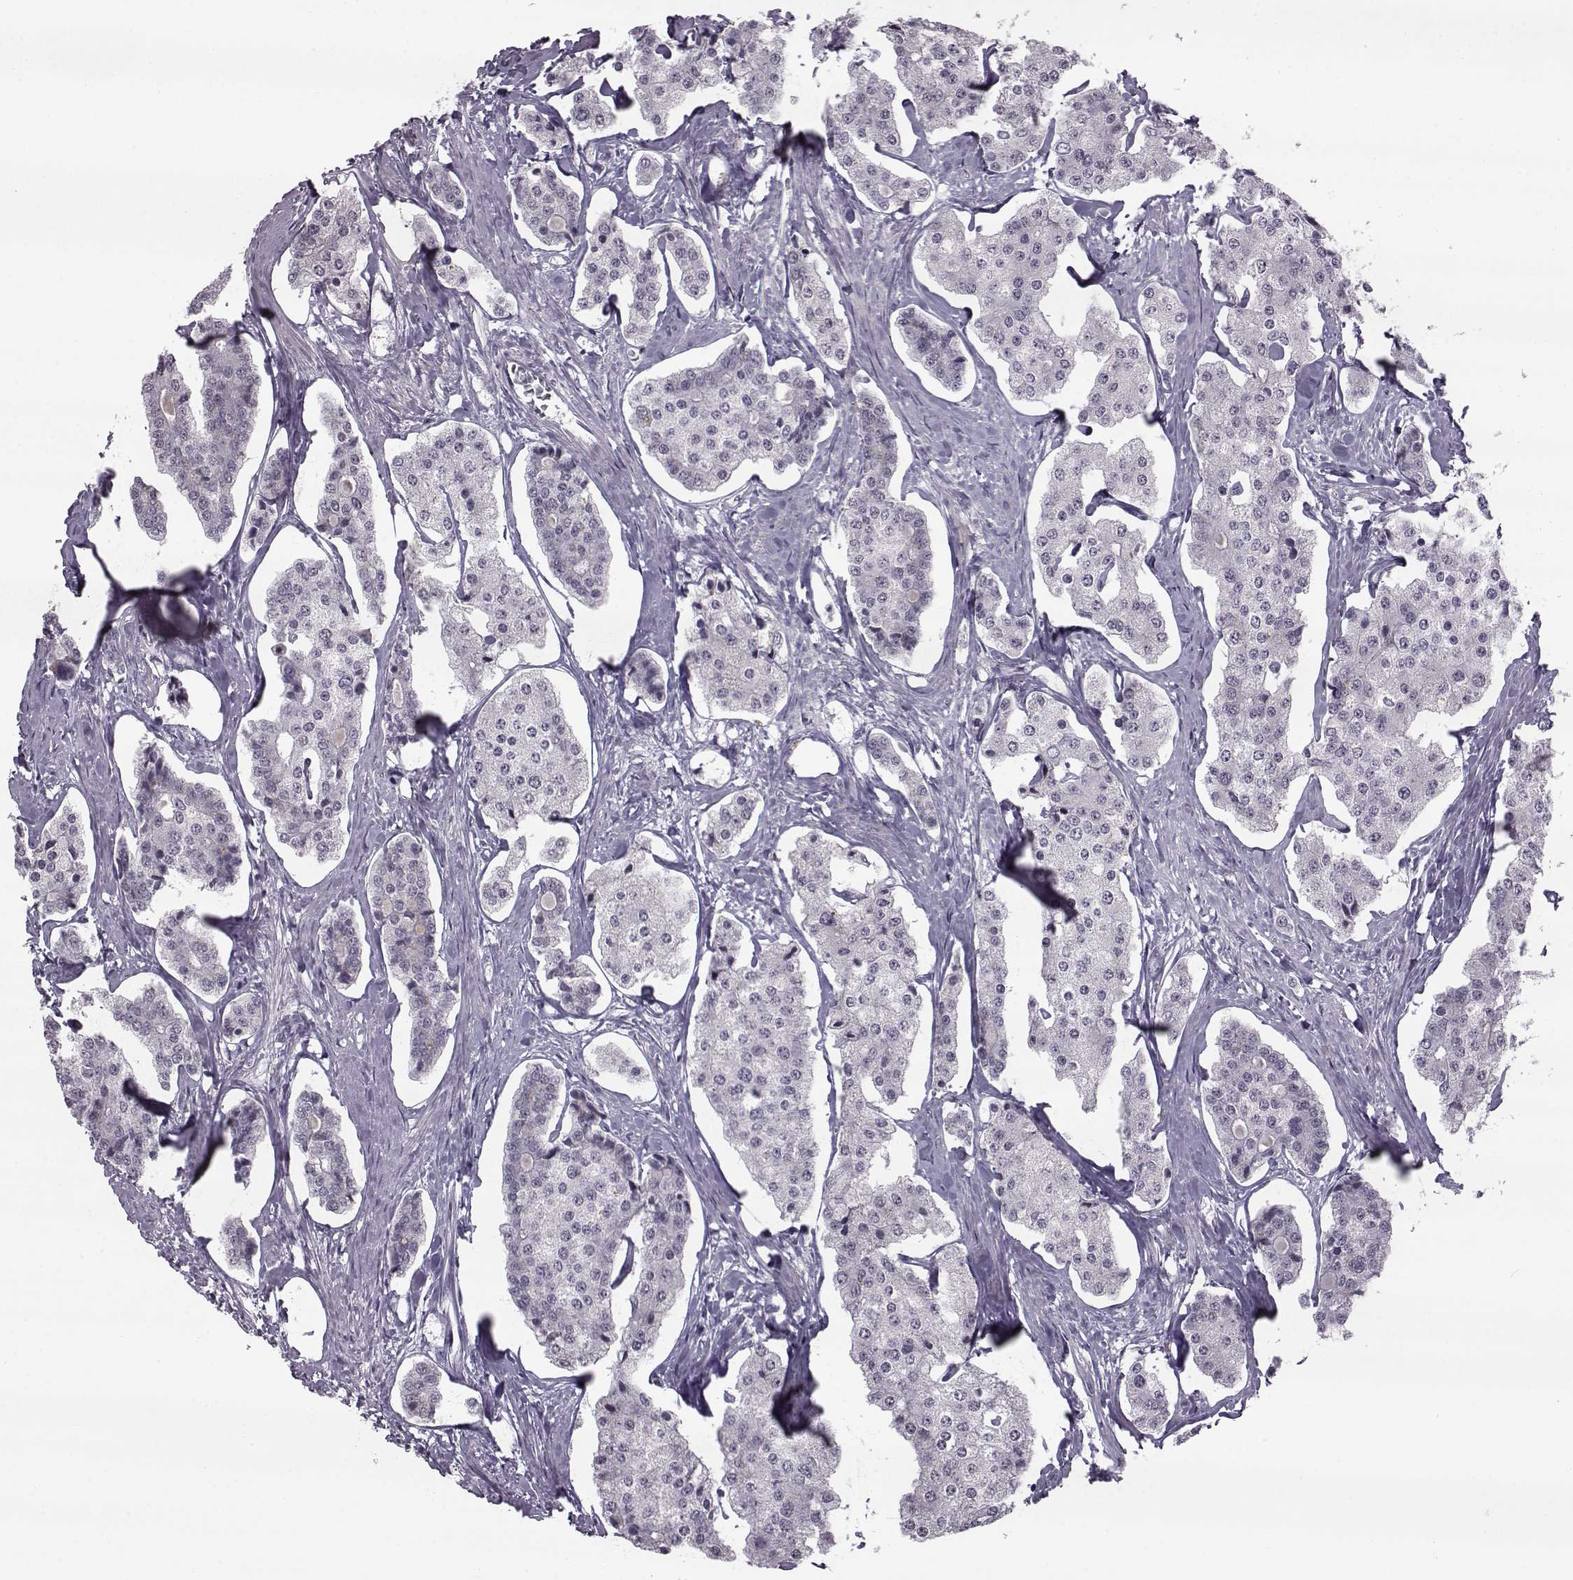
{"staining": {"intensity": "negative", "quantity": "none", "location": "none"}, "tissue": "carcinoid", "cell_type": "Tumor cells", "image_type": "cancer", "snomed": [{"axis": "morphology", "description": "Carcinoid, malignant, NOS"}, {"axis": "topography", "description": "Small intestine"}], "caption": "This is a photomicrograph of IHC staining of malignant carcinoid, which shows no staining in tumor cells.", "gene": "SLC28A2", "patient": {"sex": "female", "age": 65}}